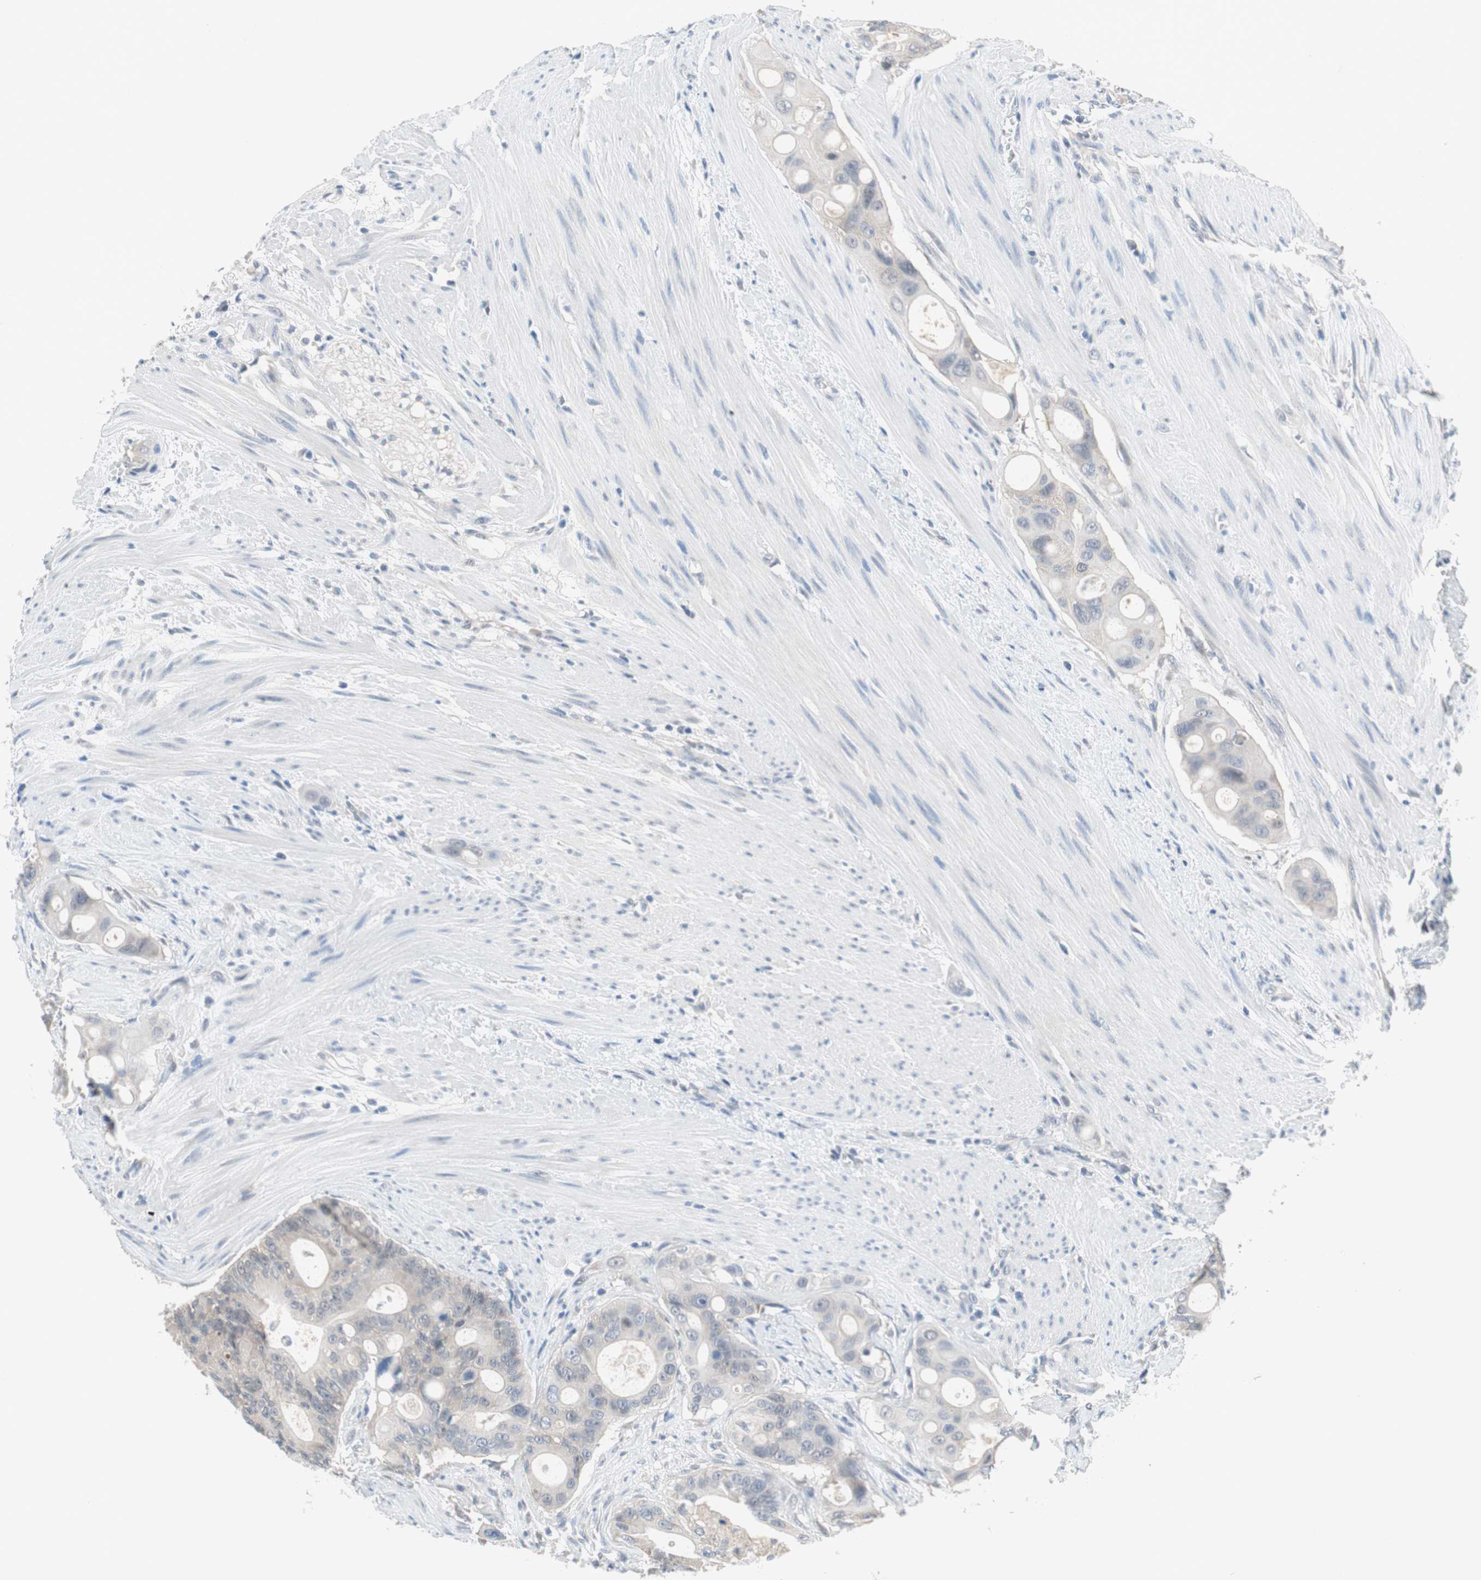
{"staining": {"intensity": "negative", "quantity": "none", "location": "none"}, "tissue": "colorectal cancer", "cell_type": "Tumor cells", "image_type": "cancer", "snomed": [{"axis": "morphology", "description": "Adenocarcinoma, NOS"}, {"axis": "topography", "description": "Colon"}], "caption": "Immunohistochemistry (IHC) photomicrograph of neoplastic tissue: adenocarcinoma (colorectal) stained with DAB demonstrates no significant protein staining in tumor cells.", "gene": "GRHL1", "patient": {"sex": "female", "age": 57}}